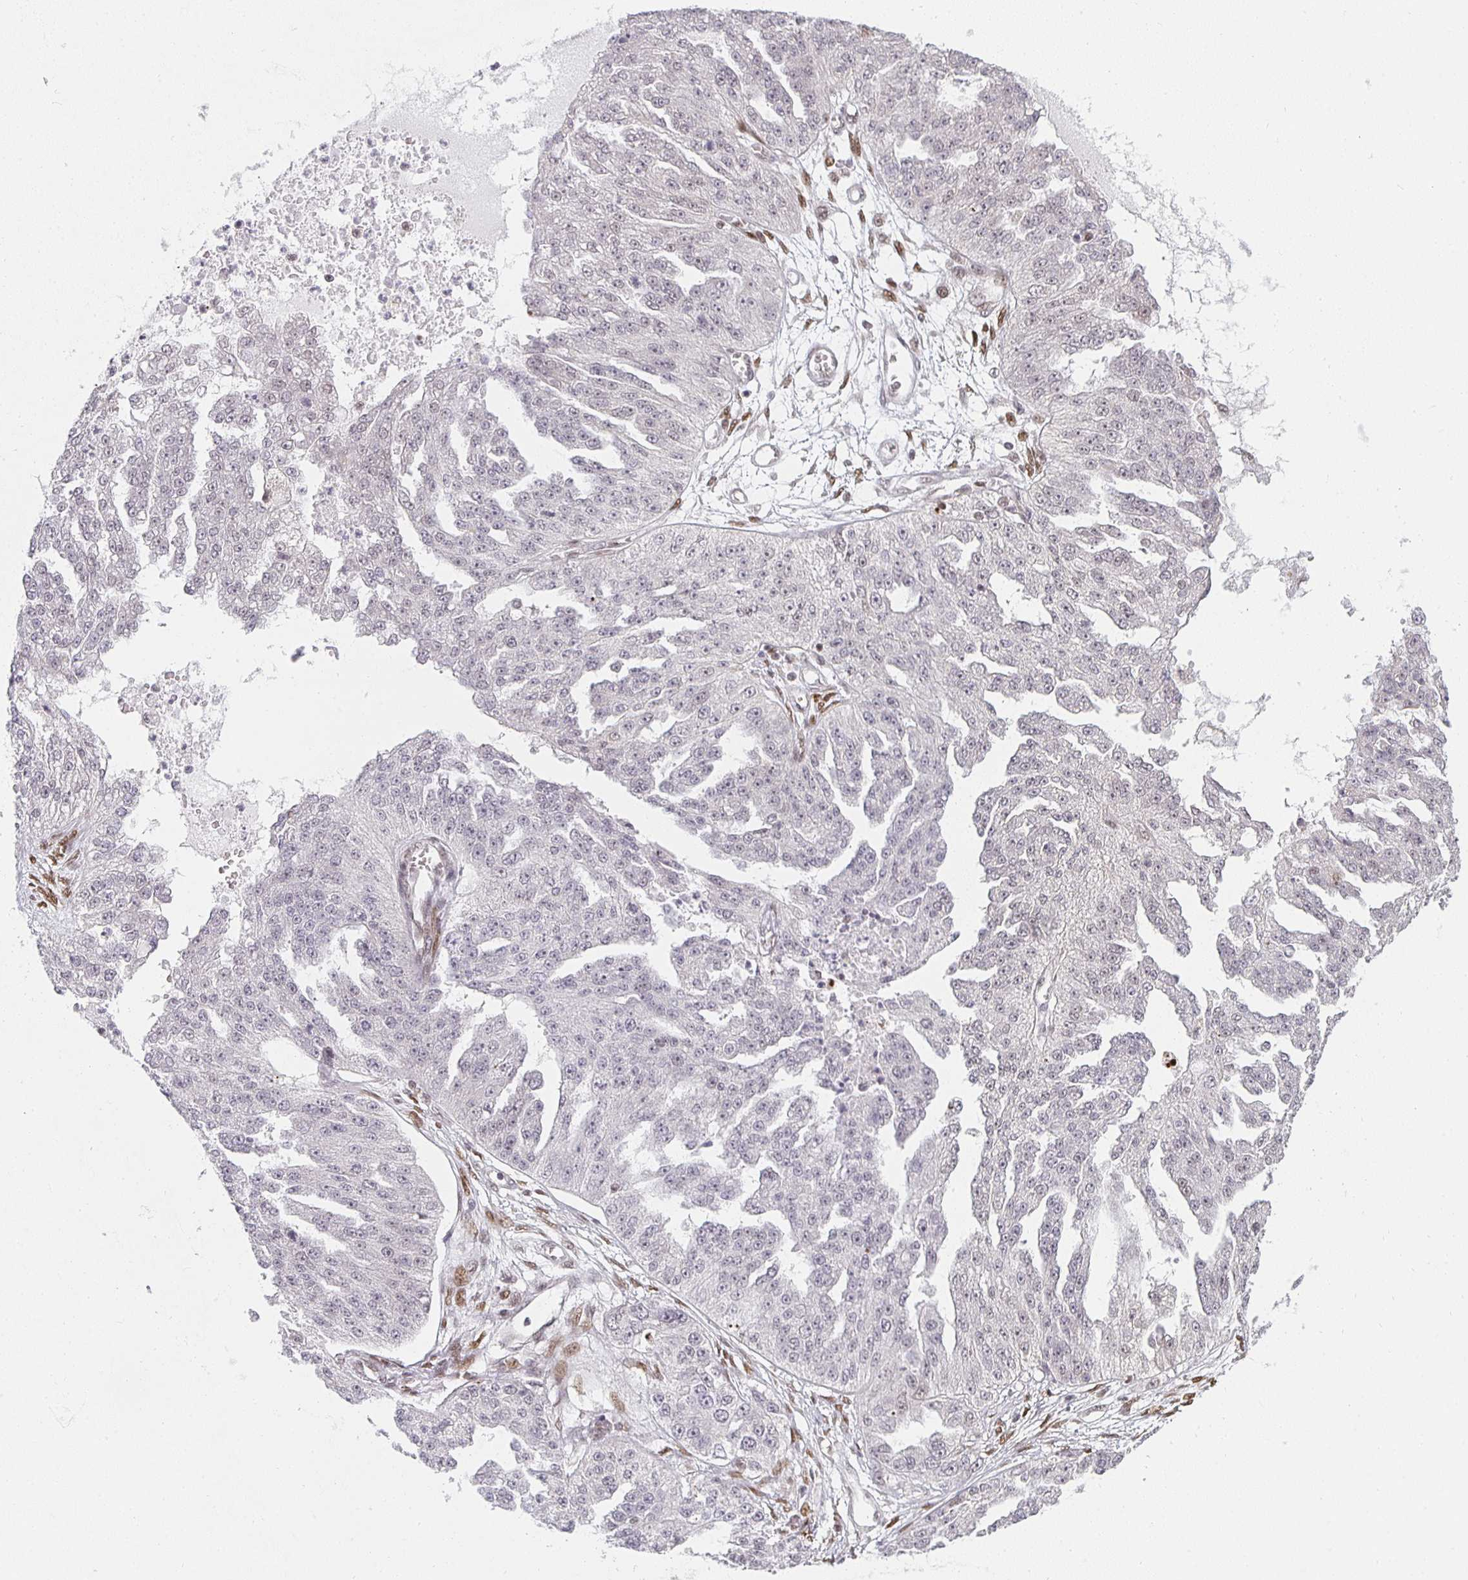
{"staining": {"intensity": "negative", "quantity": "none", "location": "none"}, "tissue": "ovarian cancer", "cell_type": "Tumor cells", "image_type": "cancer", "snomed": [{"axis": "morphology", "description": "Cystadenocarcinoma, serous, NOS"}, {"axis": "topography", "description": "Ovary"}], "caption": "High power microscopy image of an immunohistochemistry (IHC) photomicrograph of ovarian serous cystadenocarcinoma, revealing no significant expression in tumor cells.", "gene": "SMARCA2", "patient": {"sex": "female", "age": 58}}